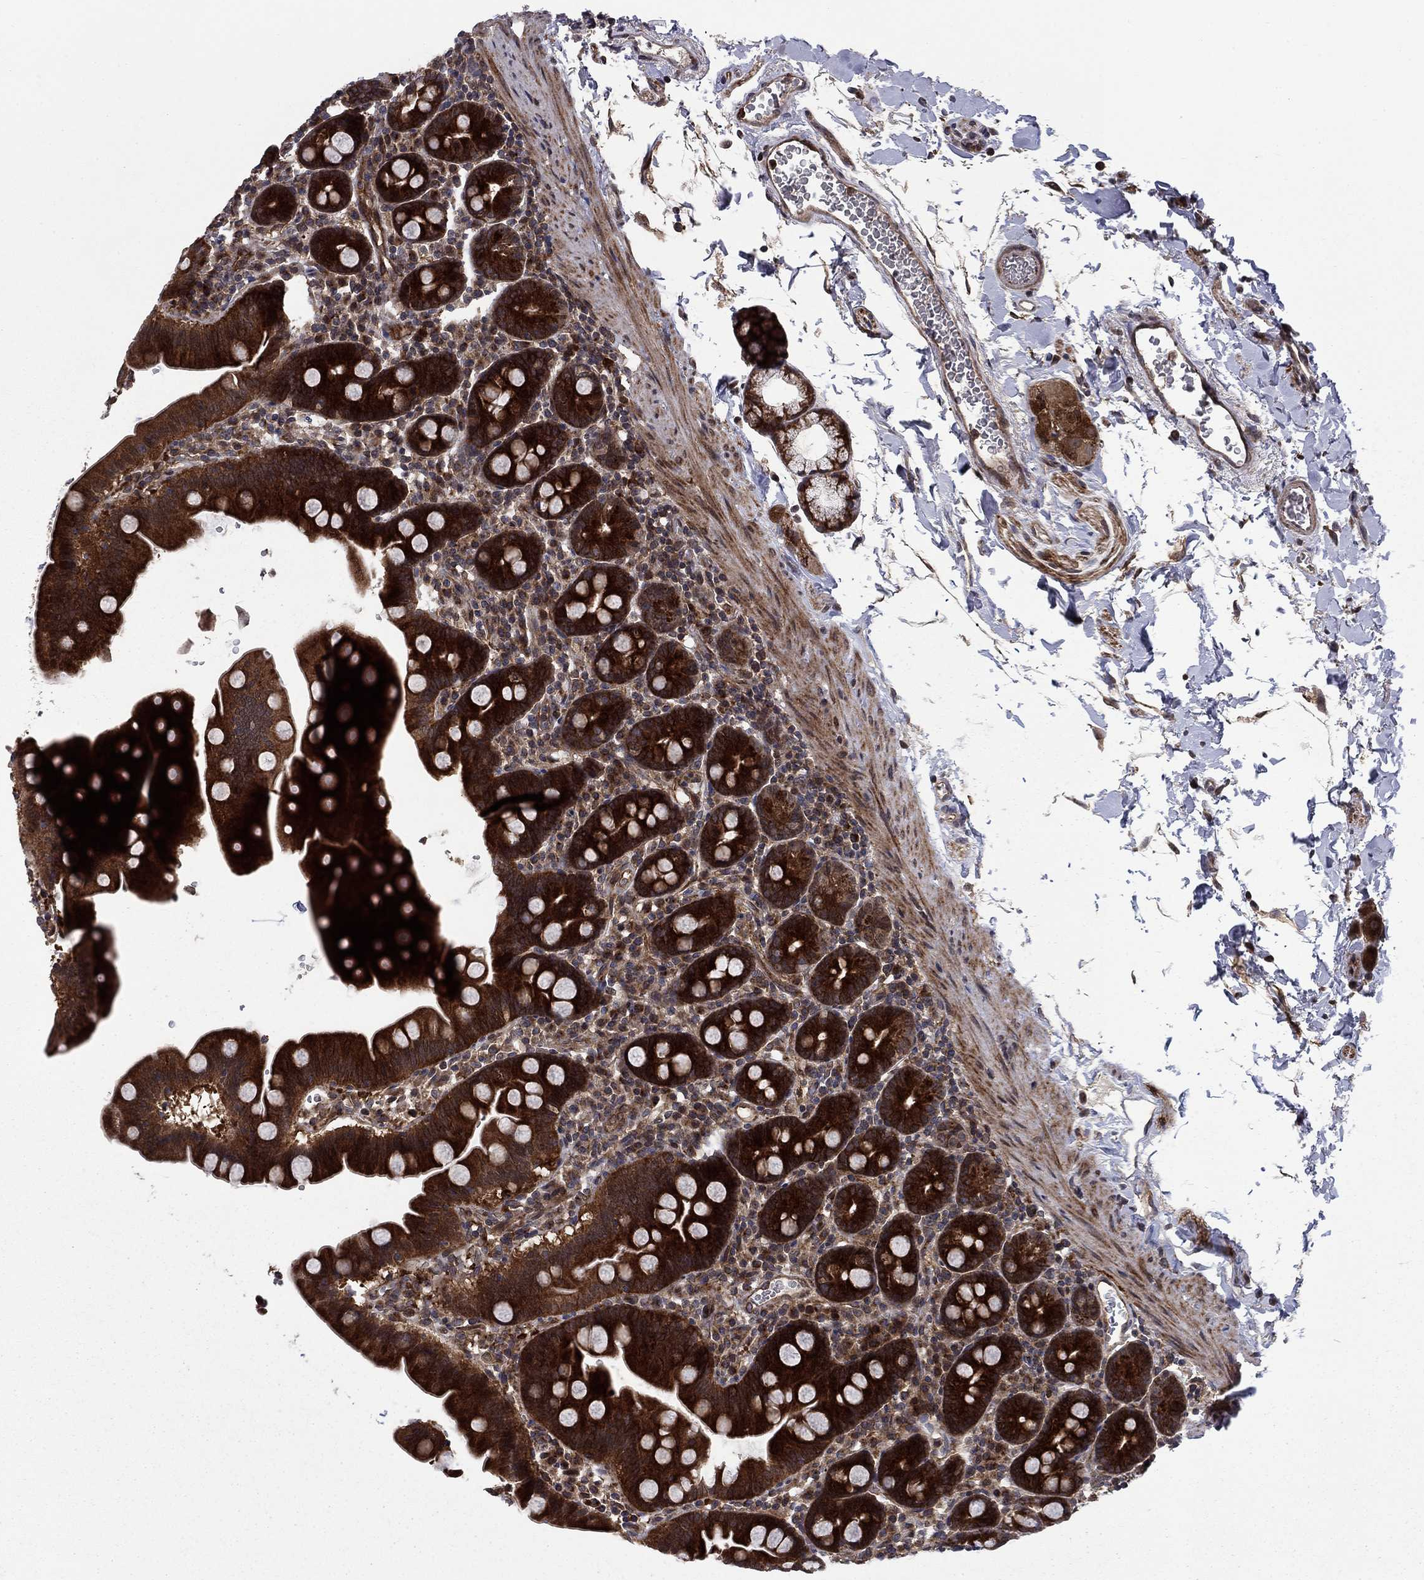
{"staining": {"intensity": "strong", "quantity": ">75%", "location": "cytoplasmic/membranous"}, "tissue": "duodenum", "cell_type": "Glandular cells", "image_type": "normal", "snomed": [{"axis": "morphology", "description": "Normal tissue, NOS"}, {"axis": "topography", "description": "Duodenum"}], "caption": "The photomicrograph shows a brown stain indicating the presence of a protein in the cytoplasmic/membranous of glandular cells in duodenum. The staining is performed using DAB (3,3'-diaminobenzidine) brown chromogen to label protein expression. The nuclei are counter-stained blue using hematoxylin.", "gene": "HDAC4", "patient": {"sex": "male", "age": 59}}